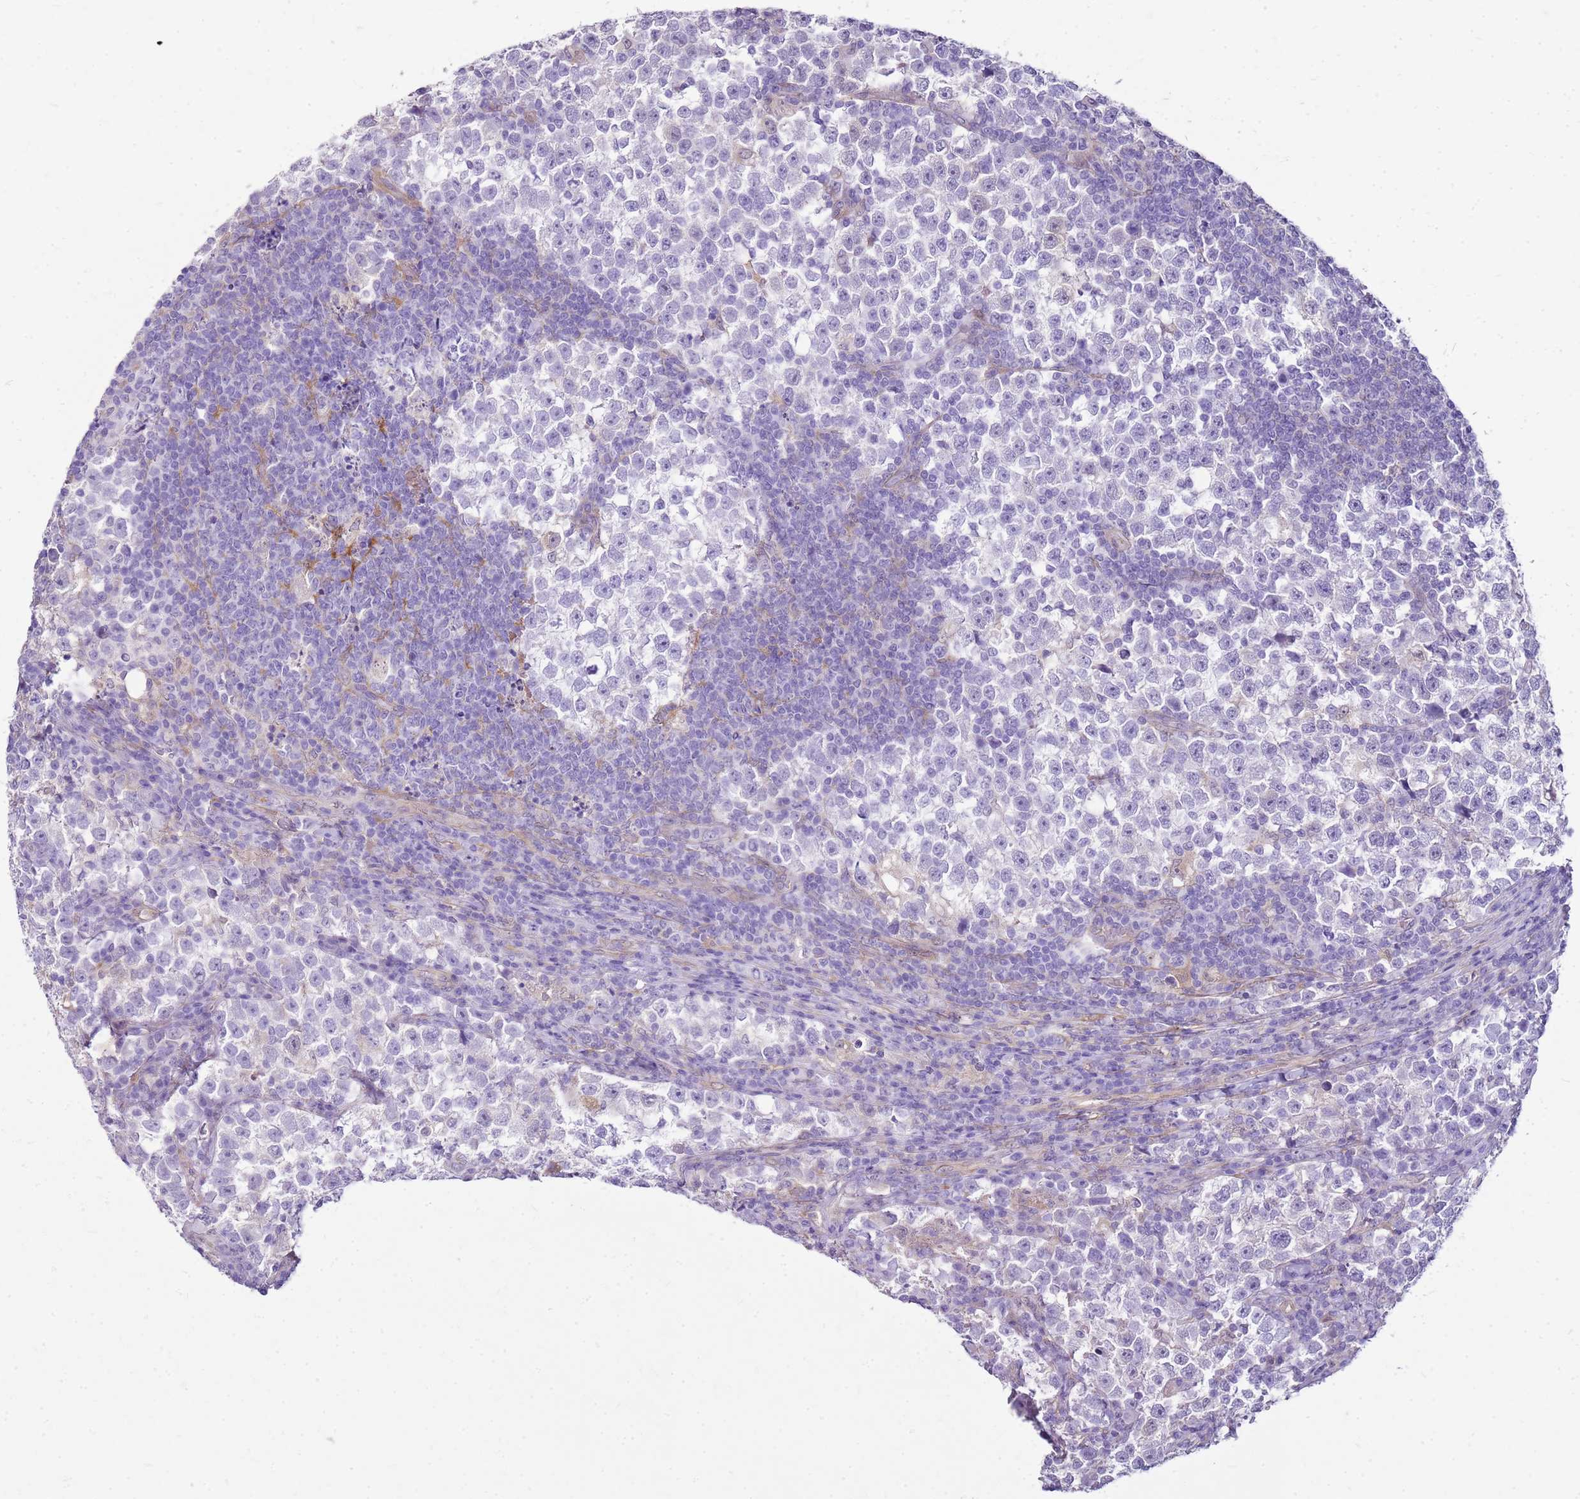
{"staining": {"intensity": "negative", "quantity": "none", "location": "none"}, "tissue": "testis cancer", "cell_type": "Tumor cells", "image_type": "cancer", "snomed": [{"axis": "morphology", "description": "Normal tissue, NOS"}, {"axis": "morphology", "description": "Seminoma, NOS"}, {"axis": "topography", "description": "Testis"}], "caption": "Testis seminoma stained for a protein using immunohistochemistry (IHC) shows no positivity tumor cells.", "gene": "HSPB1", "patient": {"sex": "male", "age": 43}}